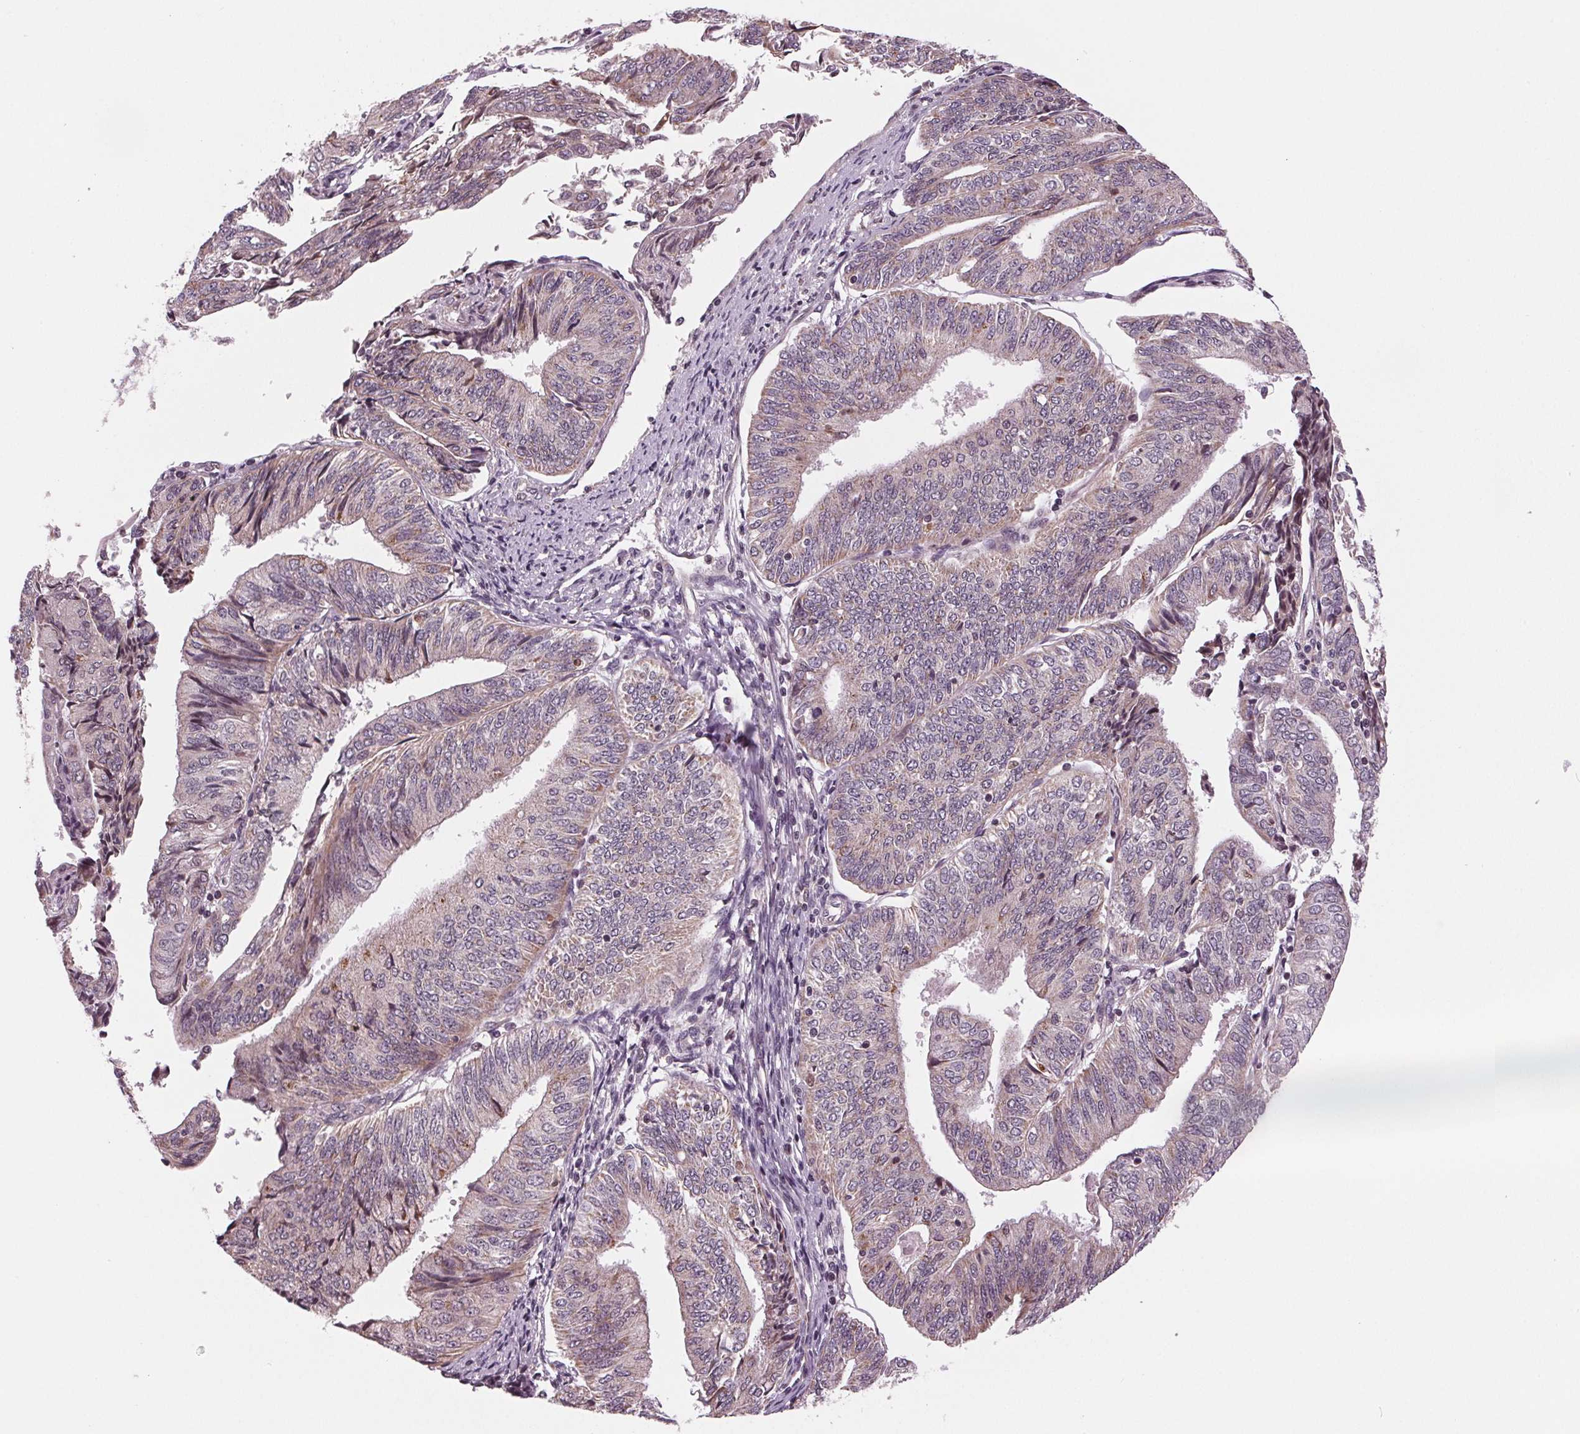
{"staining": {"intensity": "weak", "quantity": "<25%", "location": "cytoplasmic/membranous"}, "tissue": "endometrial cancer", "cell_type": "Tumor cells", "image_type": "cancer", "snomed": [{"axis": "morphology", "description": "Adenocarcinoma, NOS"}, {"axis": "topography", "description": "Endometrium"}], "caption": "High magnification brightfield microscopy of adenocarcinoma (endometrial) stained with DAB (brown) and counterstained with hematoxylin (blue): tumor cells show no significant positivity.", "gene": "STAT3", "patient": {"sex": "female", "age": 58}}